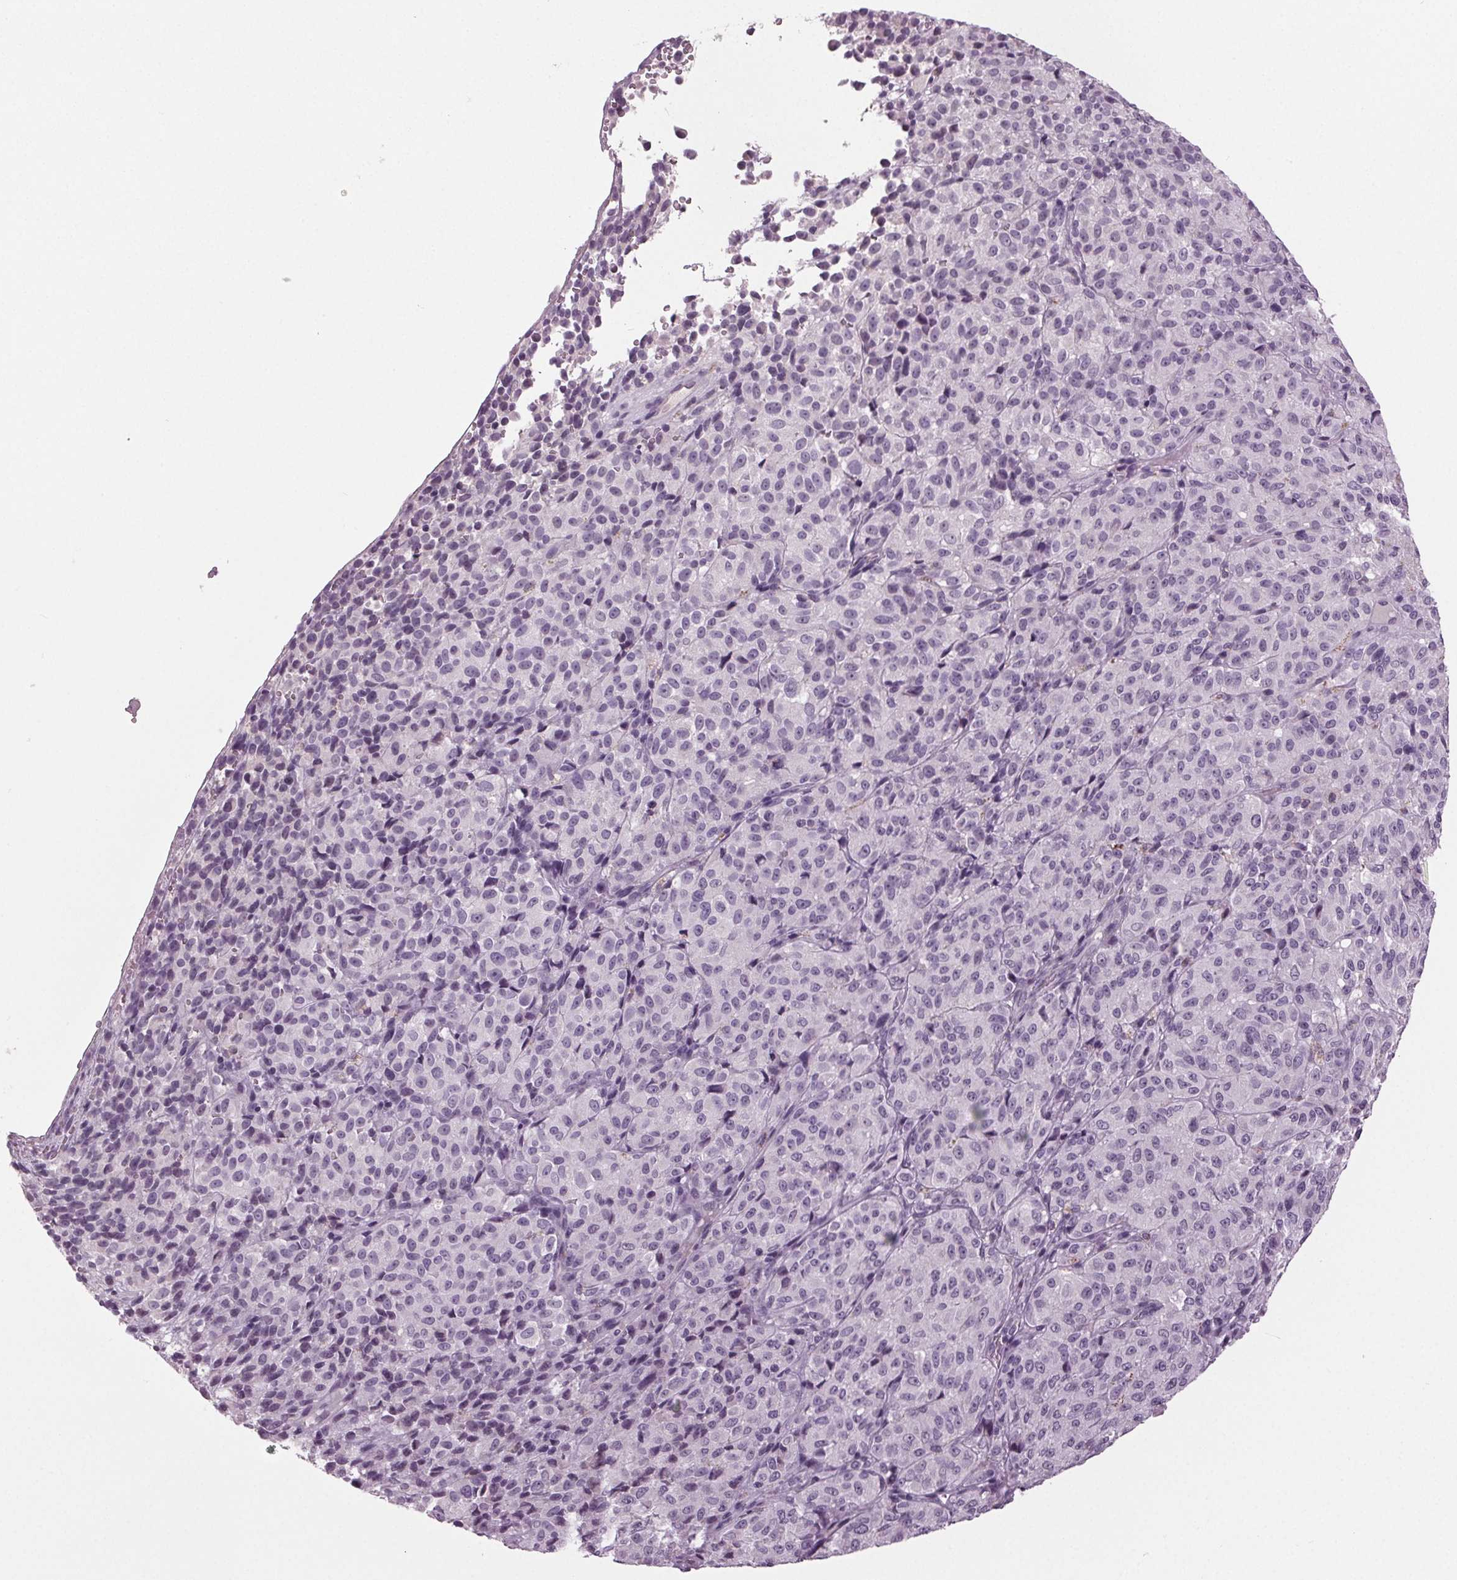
{"staining": {"intensity": "negative", "quantity": "none", "location": "none"}, "tissue": "melanoma", "cell_type": "Tumor cells", "image_type": "cancer", "snomed": [{"axis": "morphology", "description": "Malignant melanoma, Metastatic site"}, {"axis": "topography", "description": "Brain"}], "caption": "Immunohistochemical staining of human melanoma exhibits no significant positivity in tumor cells.", "gene": "DNAH12", "patient": {"sex": "female", "age": 56}}